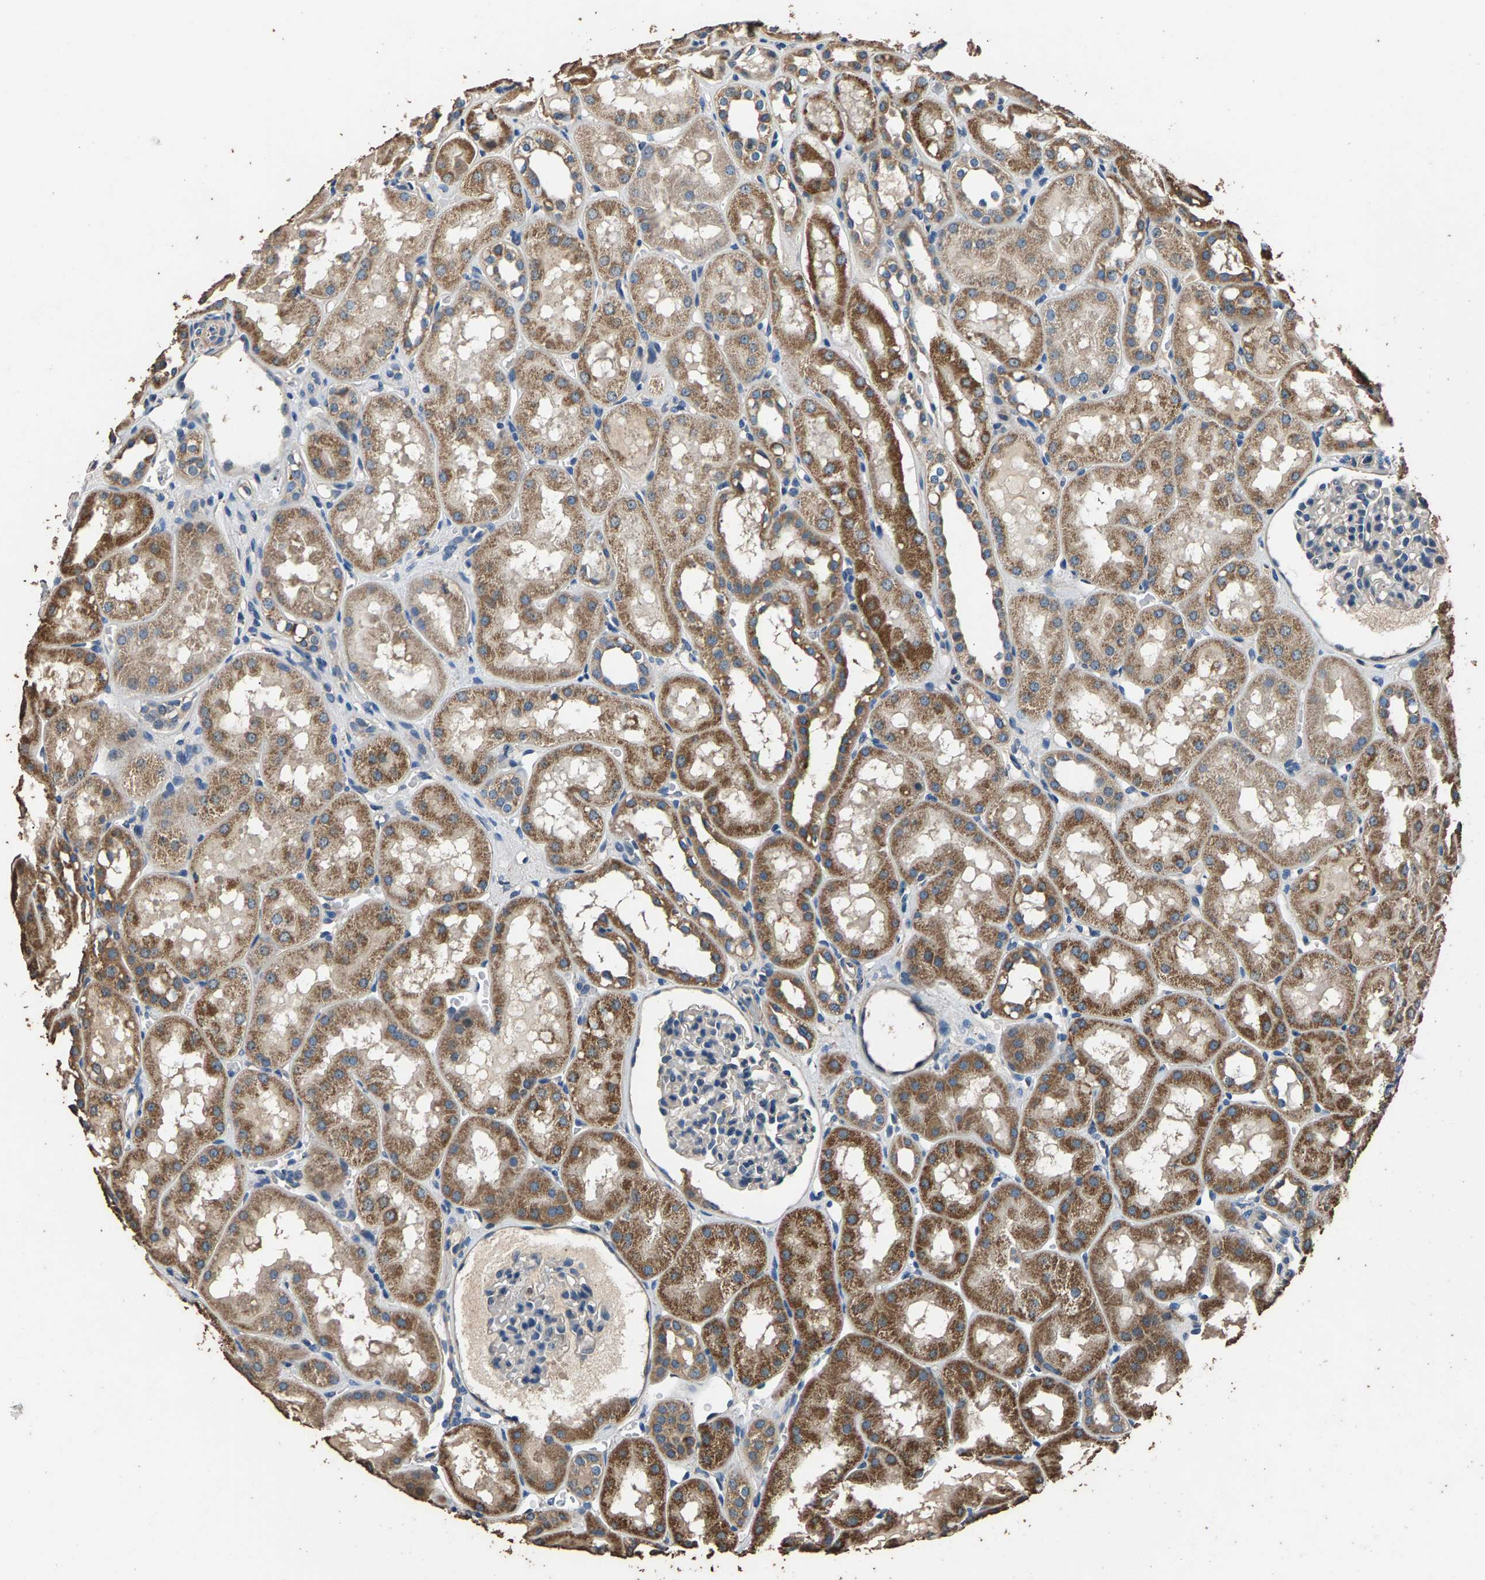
{"staining": {"intensity": "negative", "quantity": "none", "location": "none"}, "tissue": "kidney", "cell_type": "Cells in glomeruli", "image_type": "normal", "snomed": [{"axis": "morphology", "description": "Normal tissue, NOS"}, {"axis": "topography", "description": "Kidney"}, {"axis": "topography", "description": "Urinary bladder"}], "caption": "DAB immunohistochemical staining of benign kidney shows no significant expression in cells in glomeruli.", "gene": "MRPL27", "patient": {"sex": "male", "age": 16}}